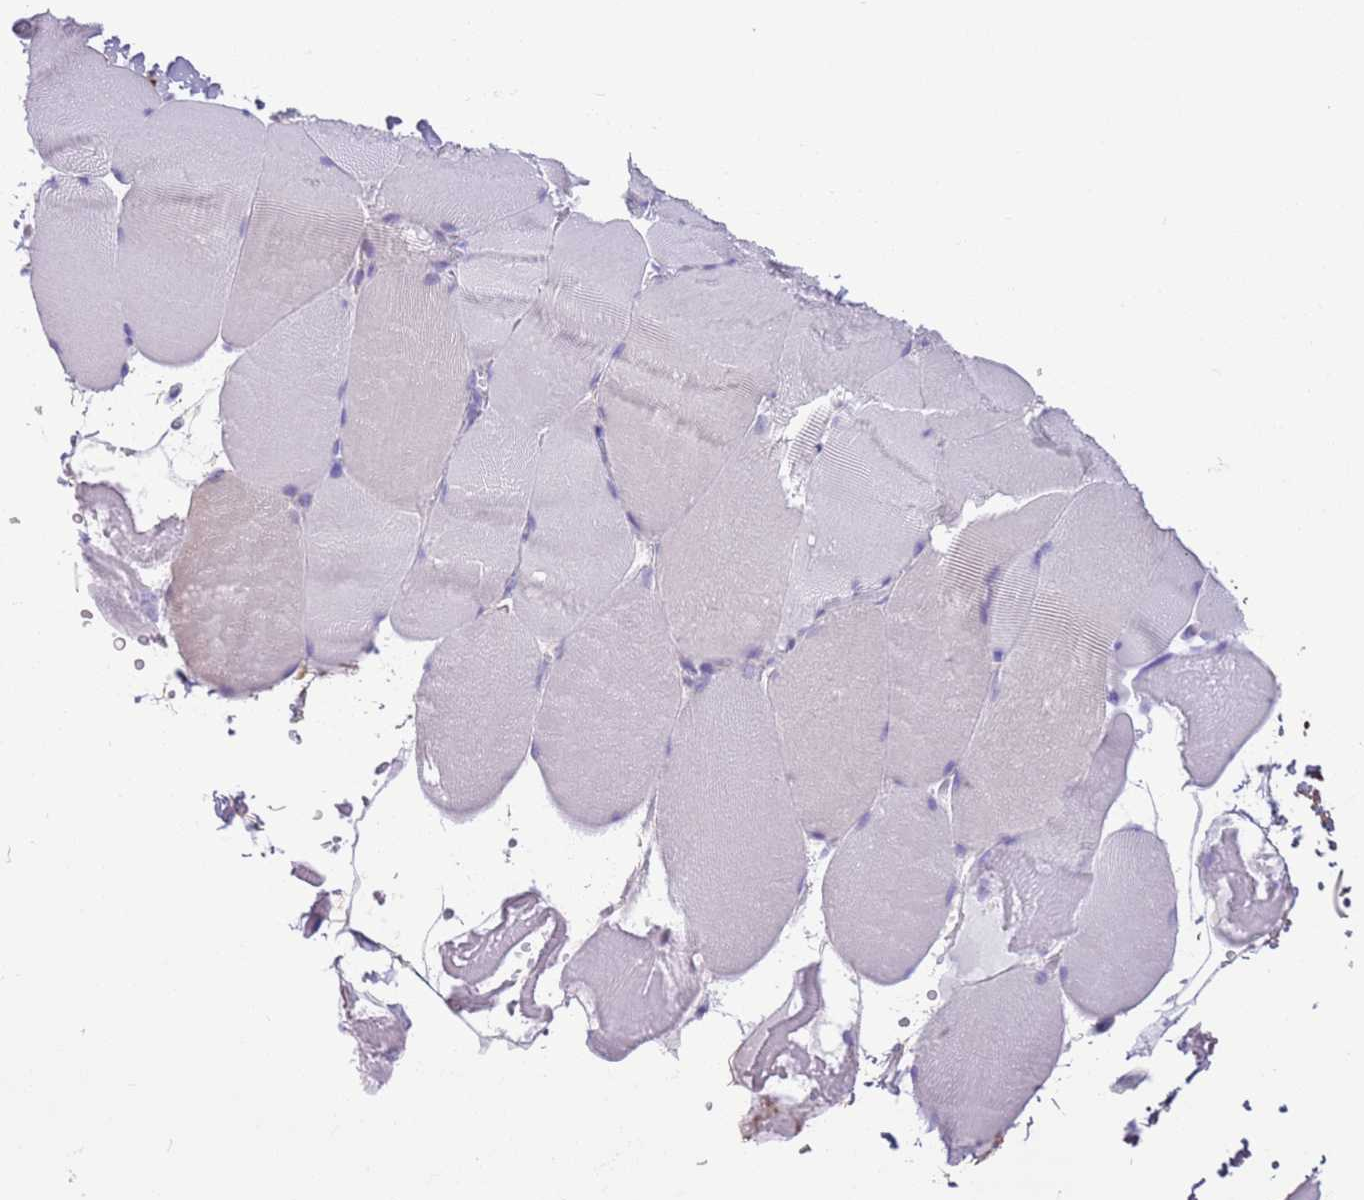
{"staining": {"intensity": "negative", "quantity": "none", "location": "none"}, "tissue": "skeletal muscle", "cell_type": "Myocytes", "image_type": "normal", "snomed": [{"axis": "morphology", "description": "Normal tissue, NOS"}, {"axis": "topography", "description": "Skeletal muscle"}, {"axis": "topography", "description": "Head-Neck"}], "caption": "This is a micrograph of immunohistochemistry staining of unremarkable skeletal muscle, which shows no positivity in myocytes.", "gene": "PFKFB2", "patient": {"sex": "male", "age": 66}}